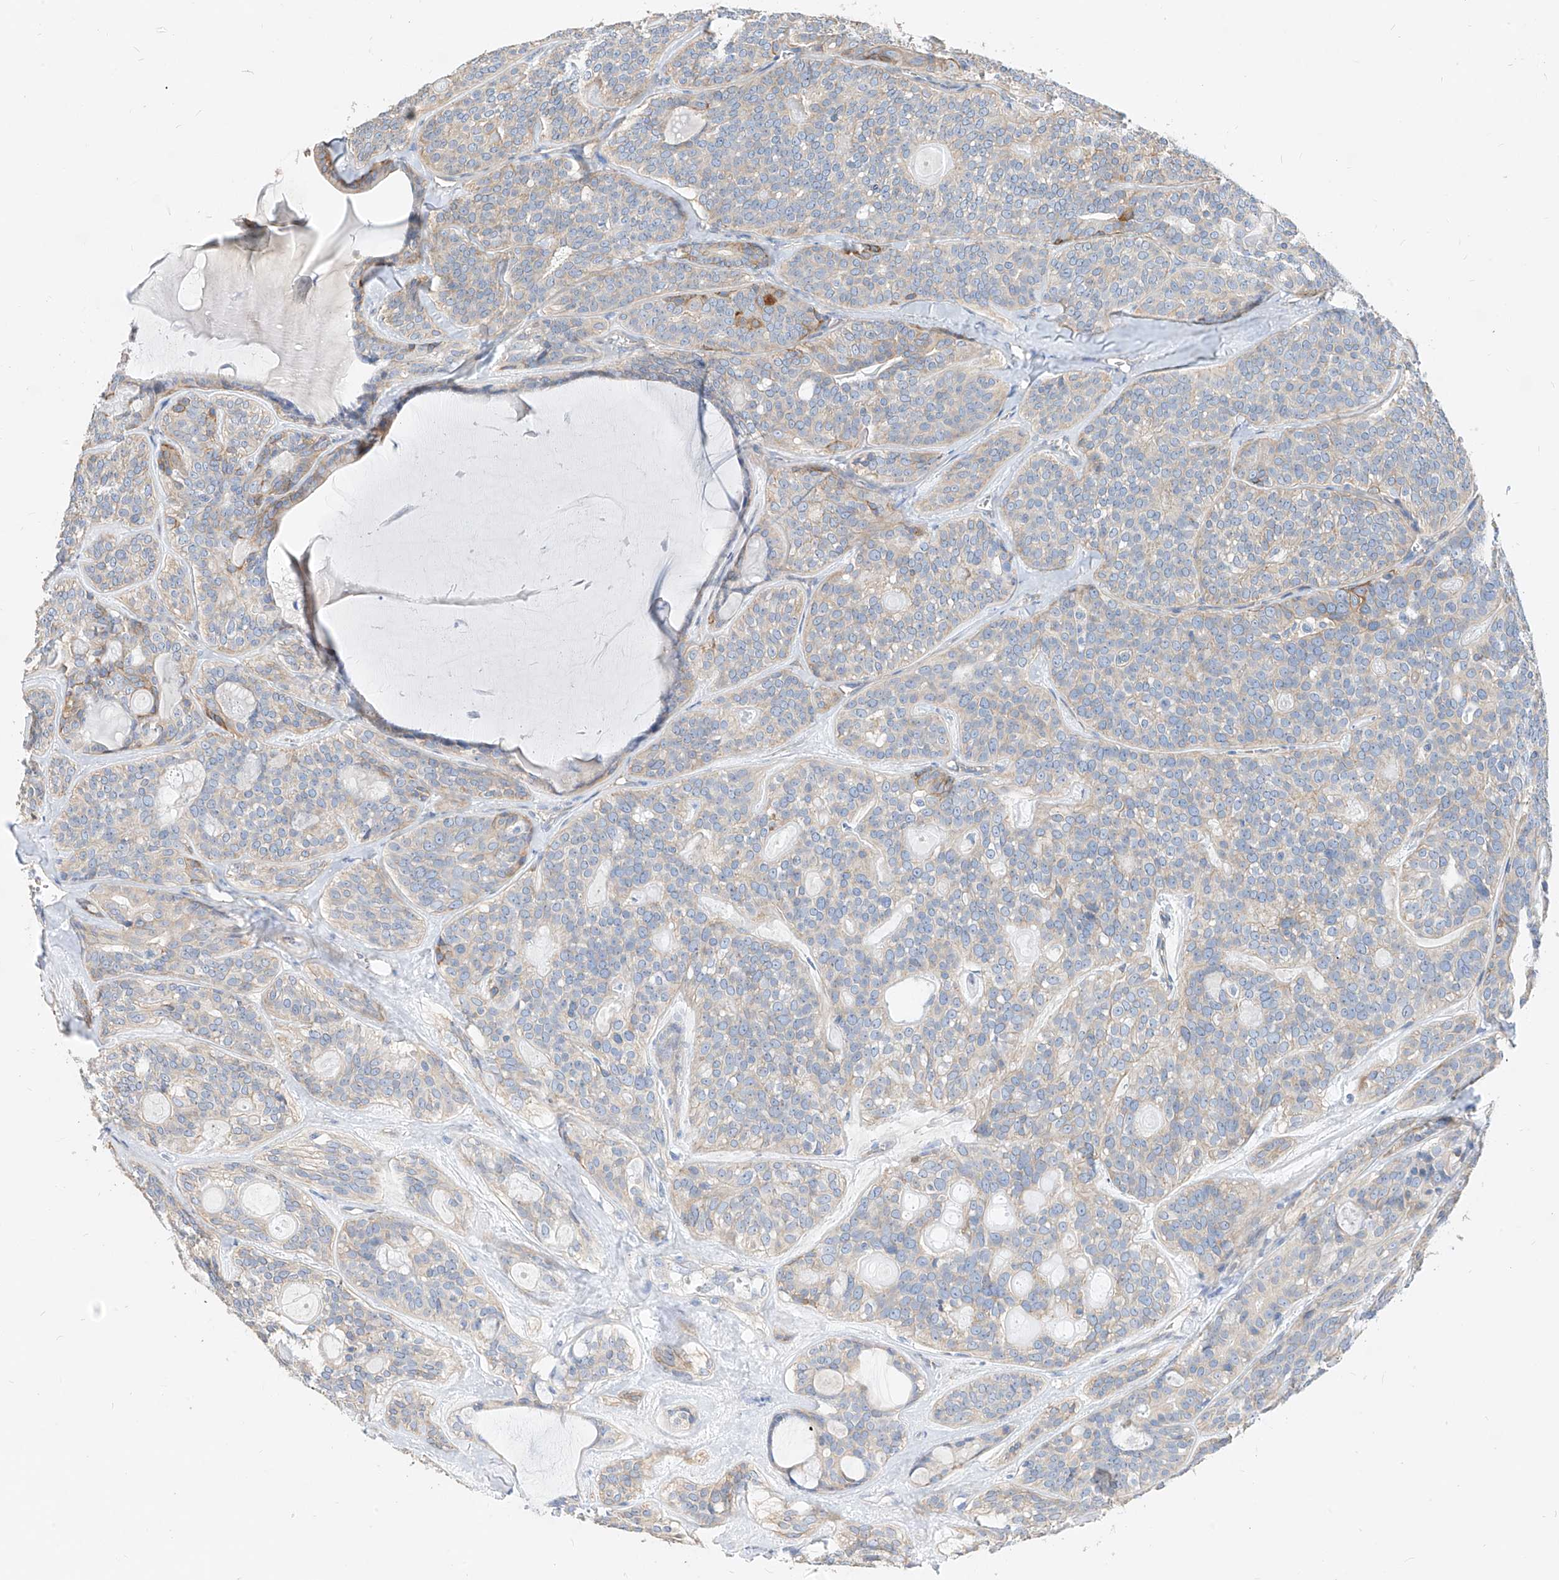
{"staining": {"intensity": "weak", "quantity": "<25%", "location": "cytoplasmic/membranous"}, "tissue": "head and neck cancer", "cell_type": "Tumor cells", "image_type": "cancer", "snomed": [{"axis": "morphology", "description": "Adenocarcinoma, NOS"}, {"axis": "topography", "description": "Head-Neck"}], "caption": "Image shows no significant protein staining in tumor cells of head and neck cancer (adenocarcinoma).", "gene": "SCGB2A1", "patient": {"sex": "male", "age": 66}}